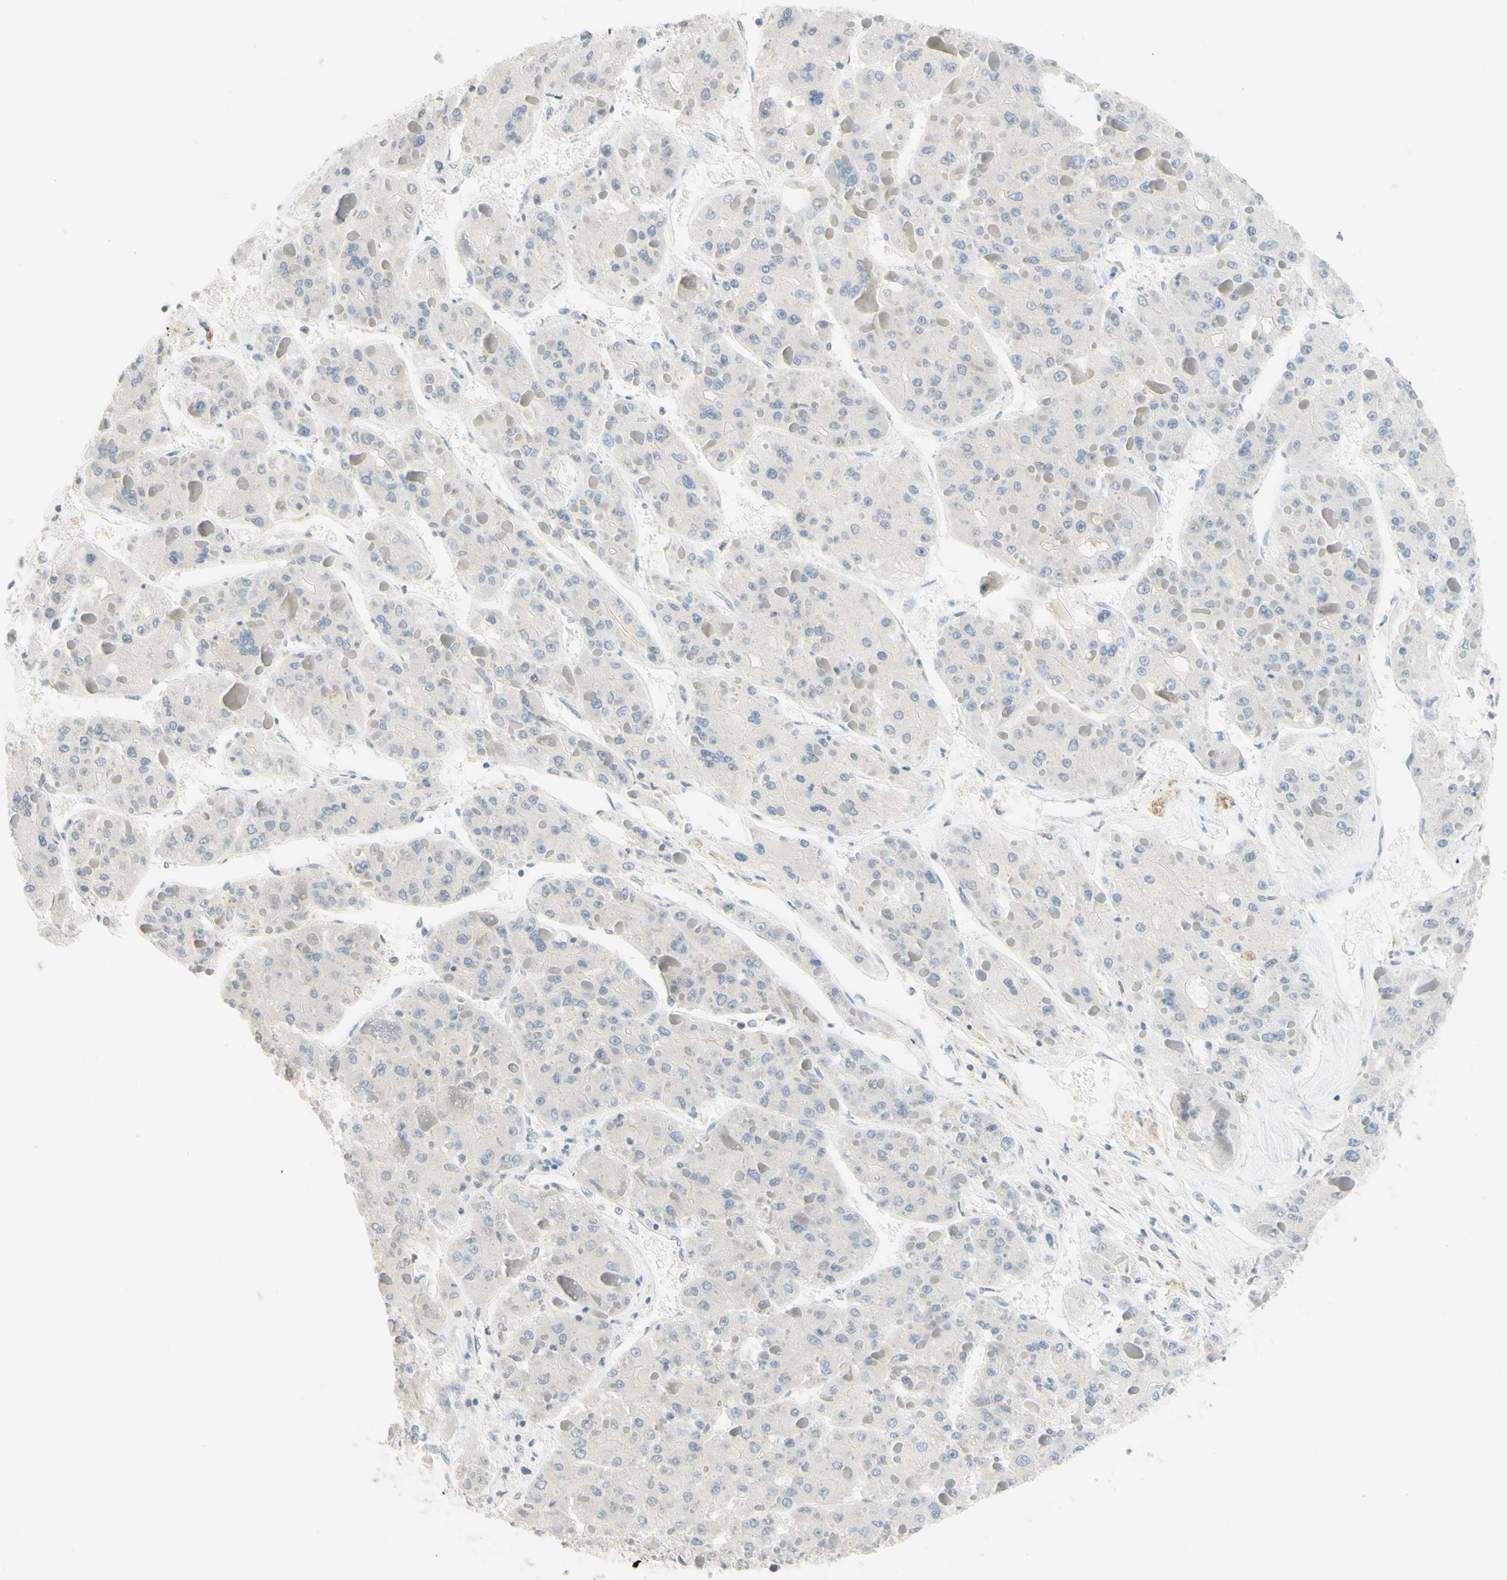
{"staining": {"intensity": "negative", "quantity": "none", "location": "none"}, "tissue": "liver cancer", "cell_type": "Tumor cells", "image_type": "cancer", "snomed": [{"axis": "morphology", "description": "Carcinoma, Hepatocellular, NOS"}, {"axis": "topography", "description": "Liver"}], "caption": "DAB (3,3'-diaminobenzidine) immunohistochemical staining of hepatocellular carcinoma (liver) reveals no significant staining in tumor cells. The staining was performed using DAB (3,3'-diaminobenzidine) to visualize the protein expression in brown, while the nuclei were stained in blue with hematoxylin (Magnification: 20x).", "gene": "MAG", "patient": {"sex": "female", "age": 73}}